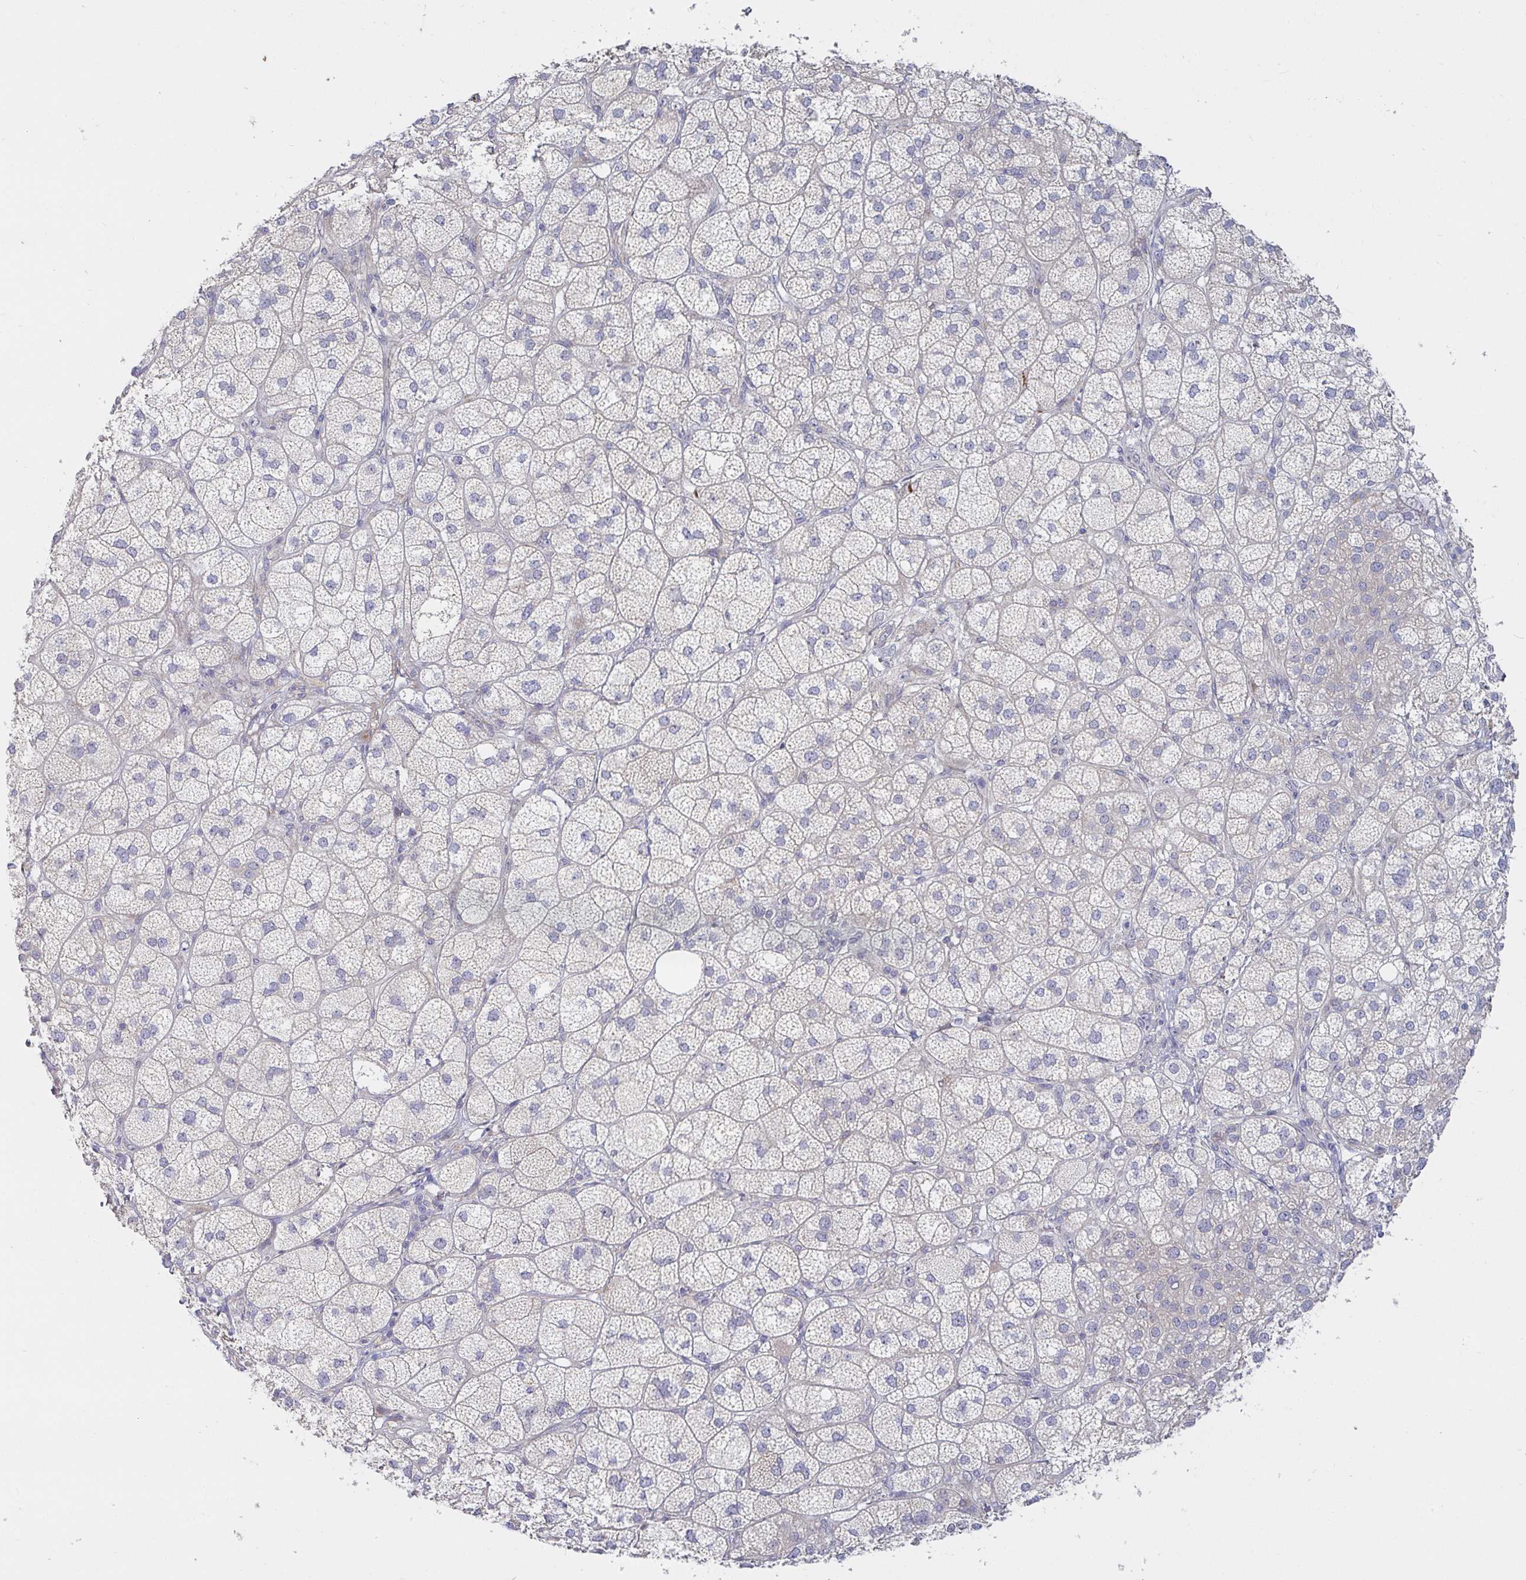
{"staining": {"intensity": "moderate", "quantity": "25%-75%", "location": "cytoplasmic/membranous"}, "tissue": "adrenal gland", "cell_type": "Glandular cells", "image_type": "normal", "snomed": [{"axis": "morphology", "description": "Normal tissue, NOS"}, {"axis": "topography", "description": "Adrenal gland"}], "caption": "Glandular cells display medium levels of moderate cytoplasmic/membranous expression in approximately 25%-75% of cells in unremarkable human adrenal gland.", "gene": "SSH2", "patient": {"sex": "female", "age": 60}}